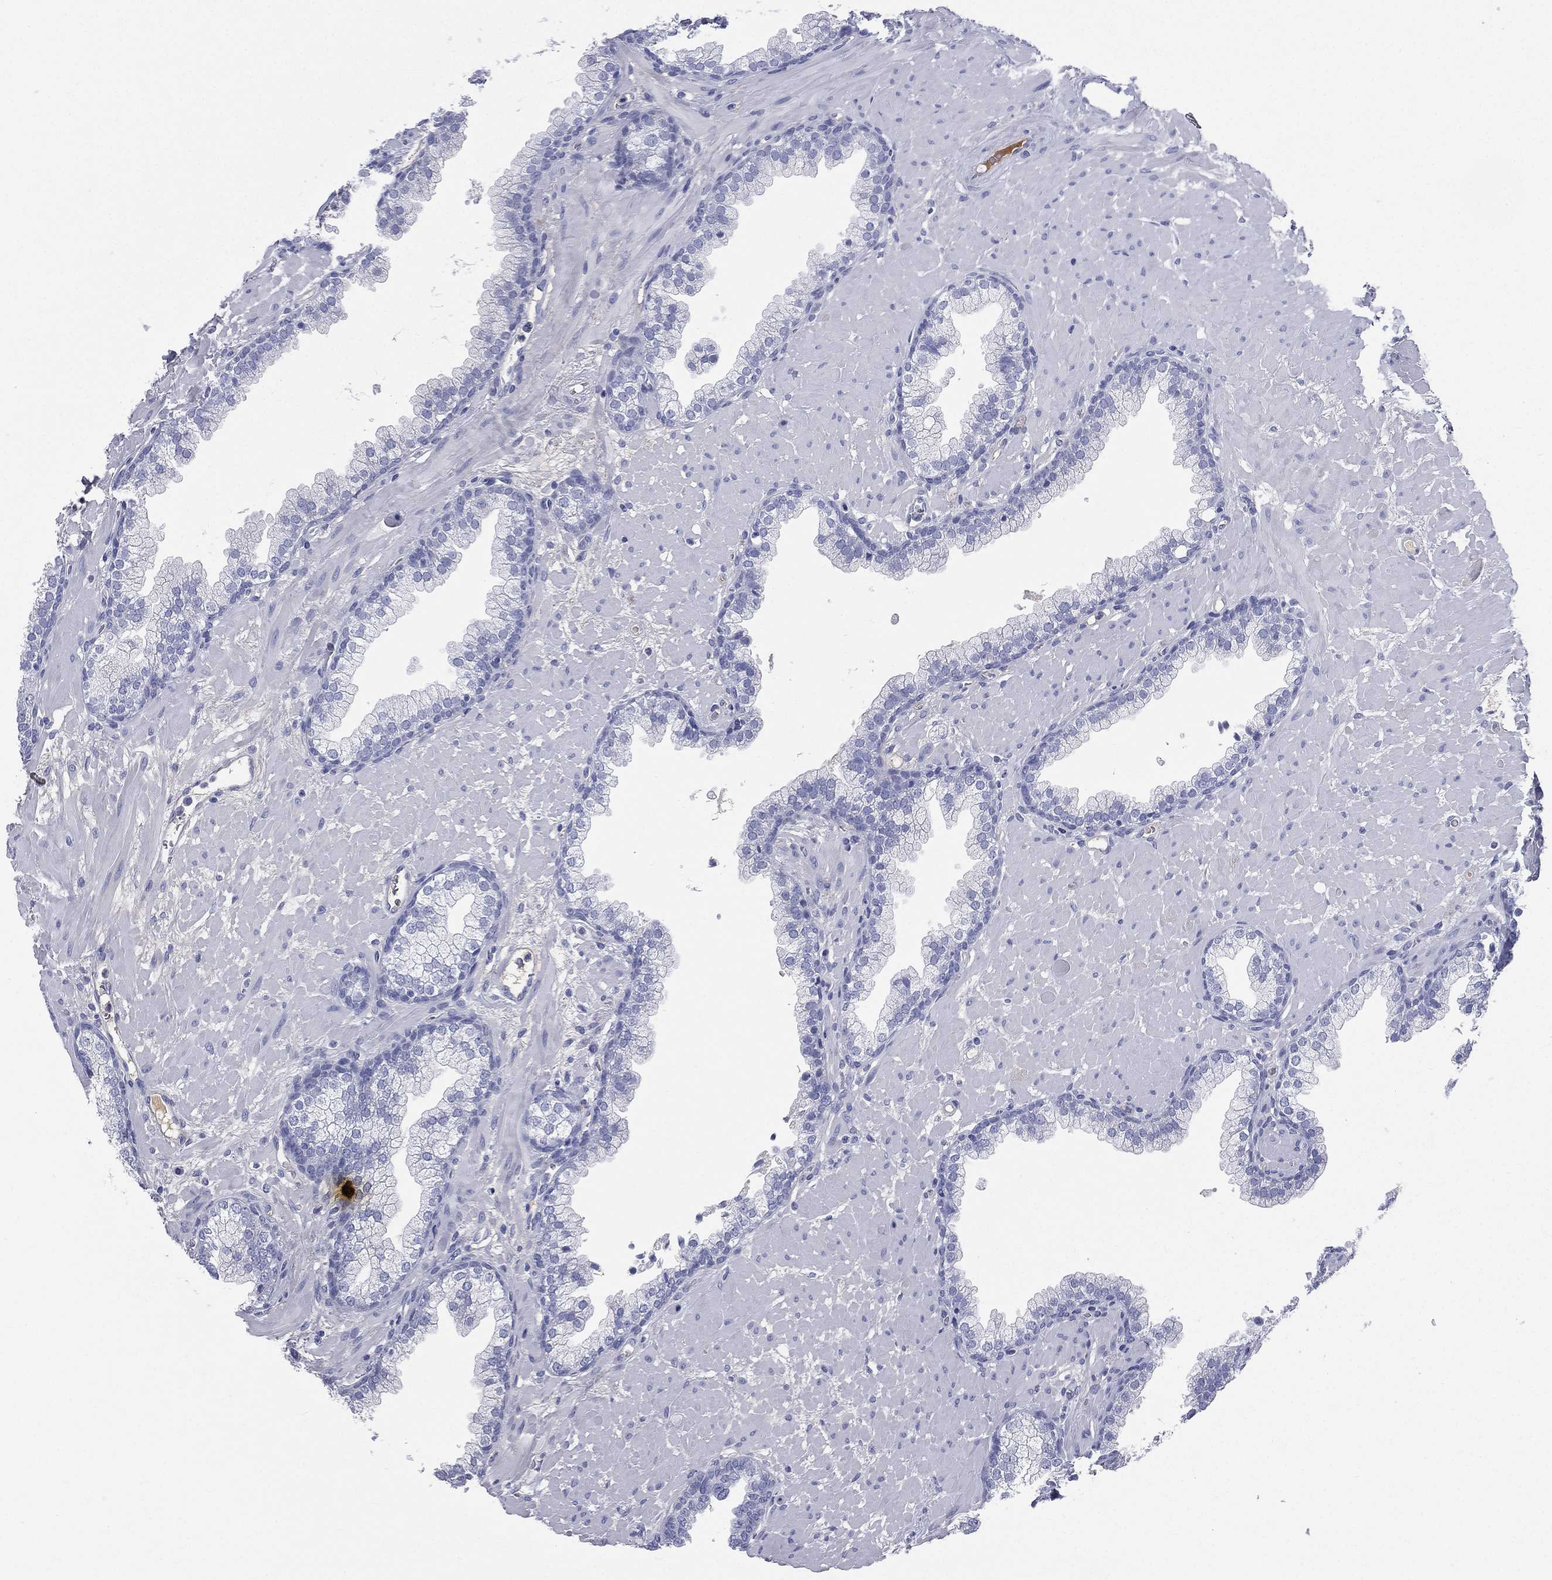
{"staining": {"intensity": "negative", "quantity": "none", "location": "none"}, "tissue": "prostate", "cell_type": "Glandular cells", "image_type": "normal", "snomed": [{"axis": "morphology", "description": "Normal tissue, NOS"}, {"axis": "topography", "description": "Prostate"}], "caption": "DAB immunohistochemical staining of unremarkable human prostate displays no significant staining in glandular cells. (IHC, brightfield microscopy, high magnification).", "gene": "HP", "patient": {"sex": "male", "age": 63}}